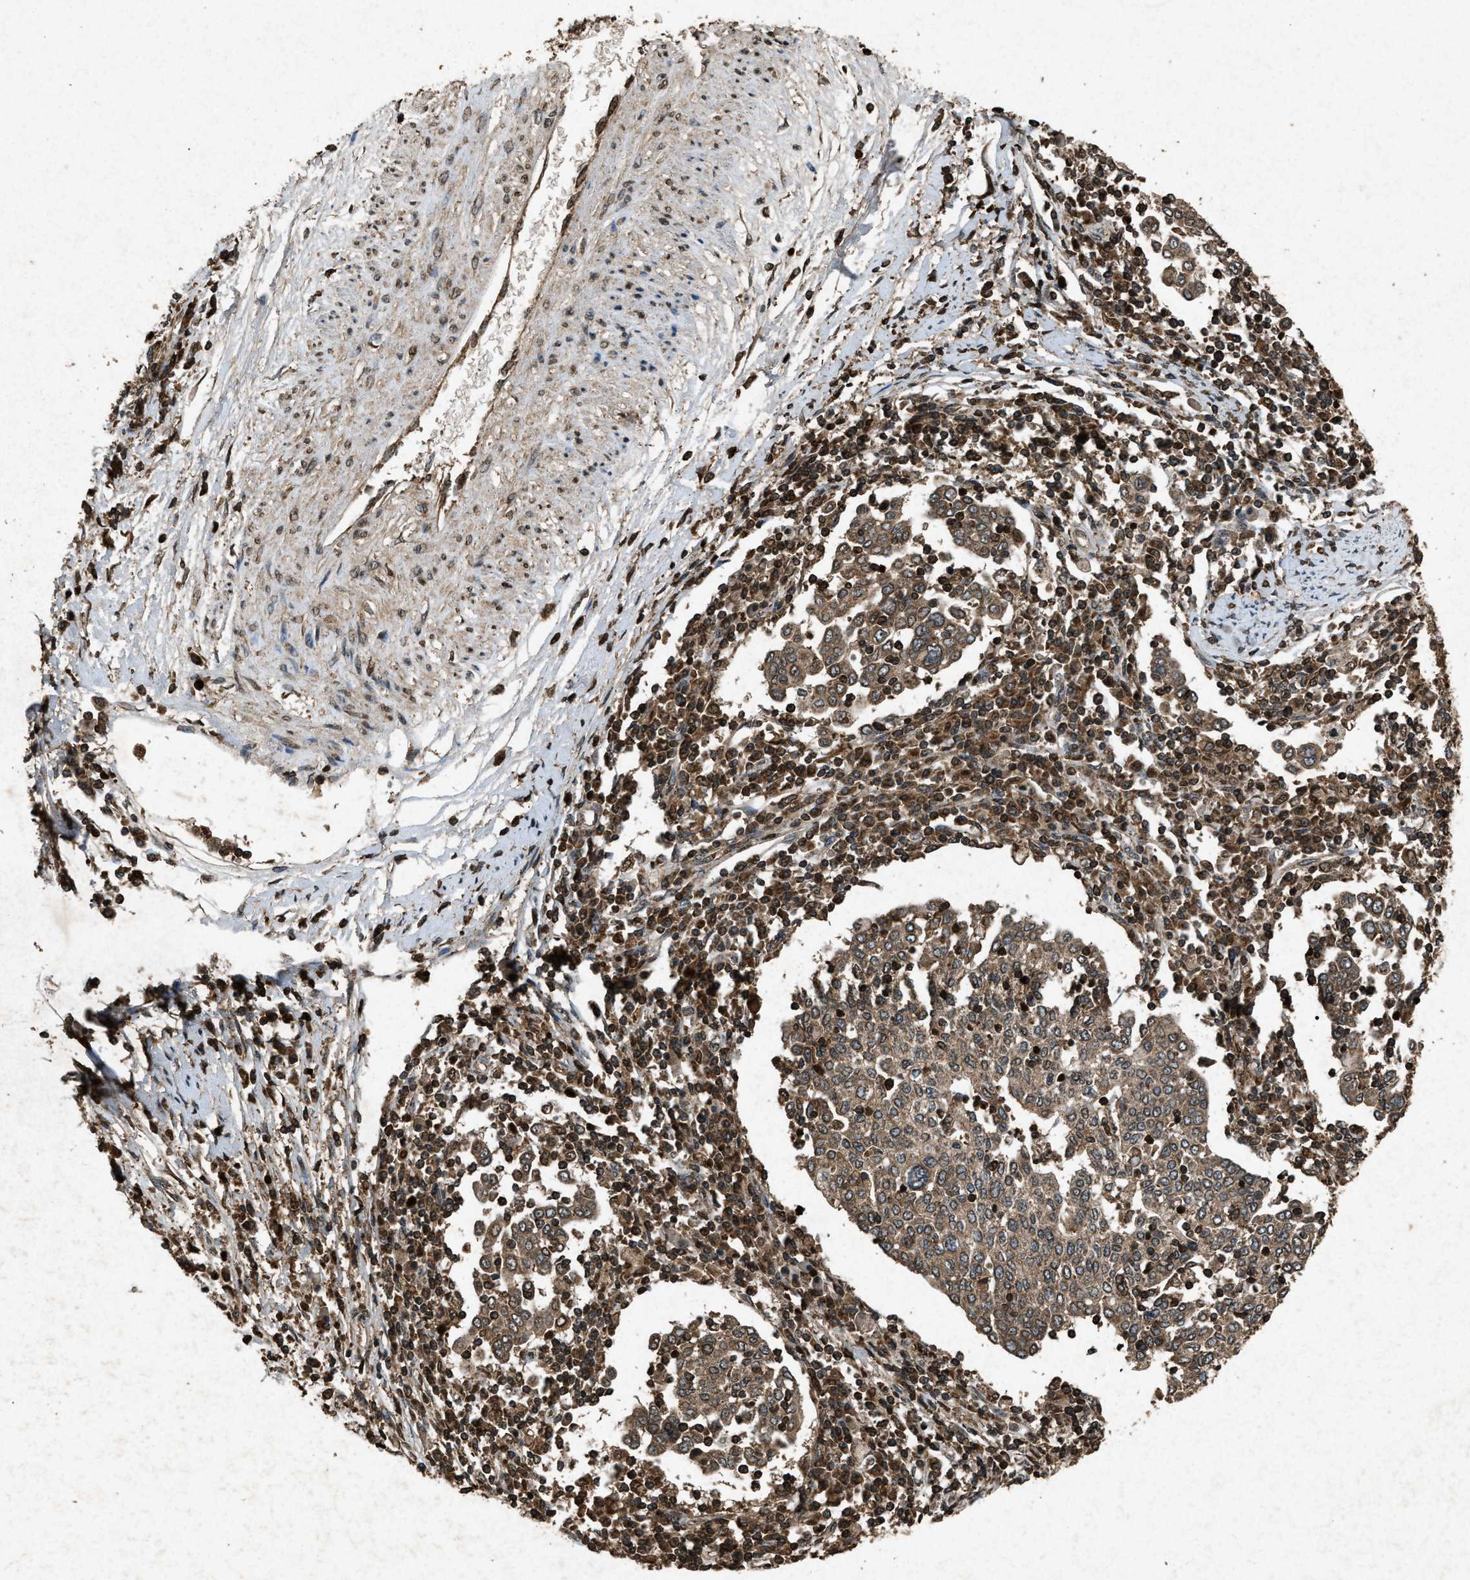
{"staining": {"intensity": "moderate", "quantity": ">75%", "location": "cytoplasmic/membranous"}, "tissue": "cervical cancer", "cell_type": "Tumor cells", "image_type": "cancer", "snomed": [{"axis": "morphology", "description": "Squamous cell carcinoma, NOS"}, {"axis": "topography", "description": "Cervix"}], "caption": "DAB (3,3'-diaminobenzidine) immunohistochemical staining of squamous cell carcinoma (cervical) displays moderate cytoplasmic/membranous protein positivity in approximately >75% of tumor cells.", "gene": "OAS1", "patient": {"sex": "female", "age": 40}}